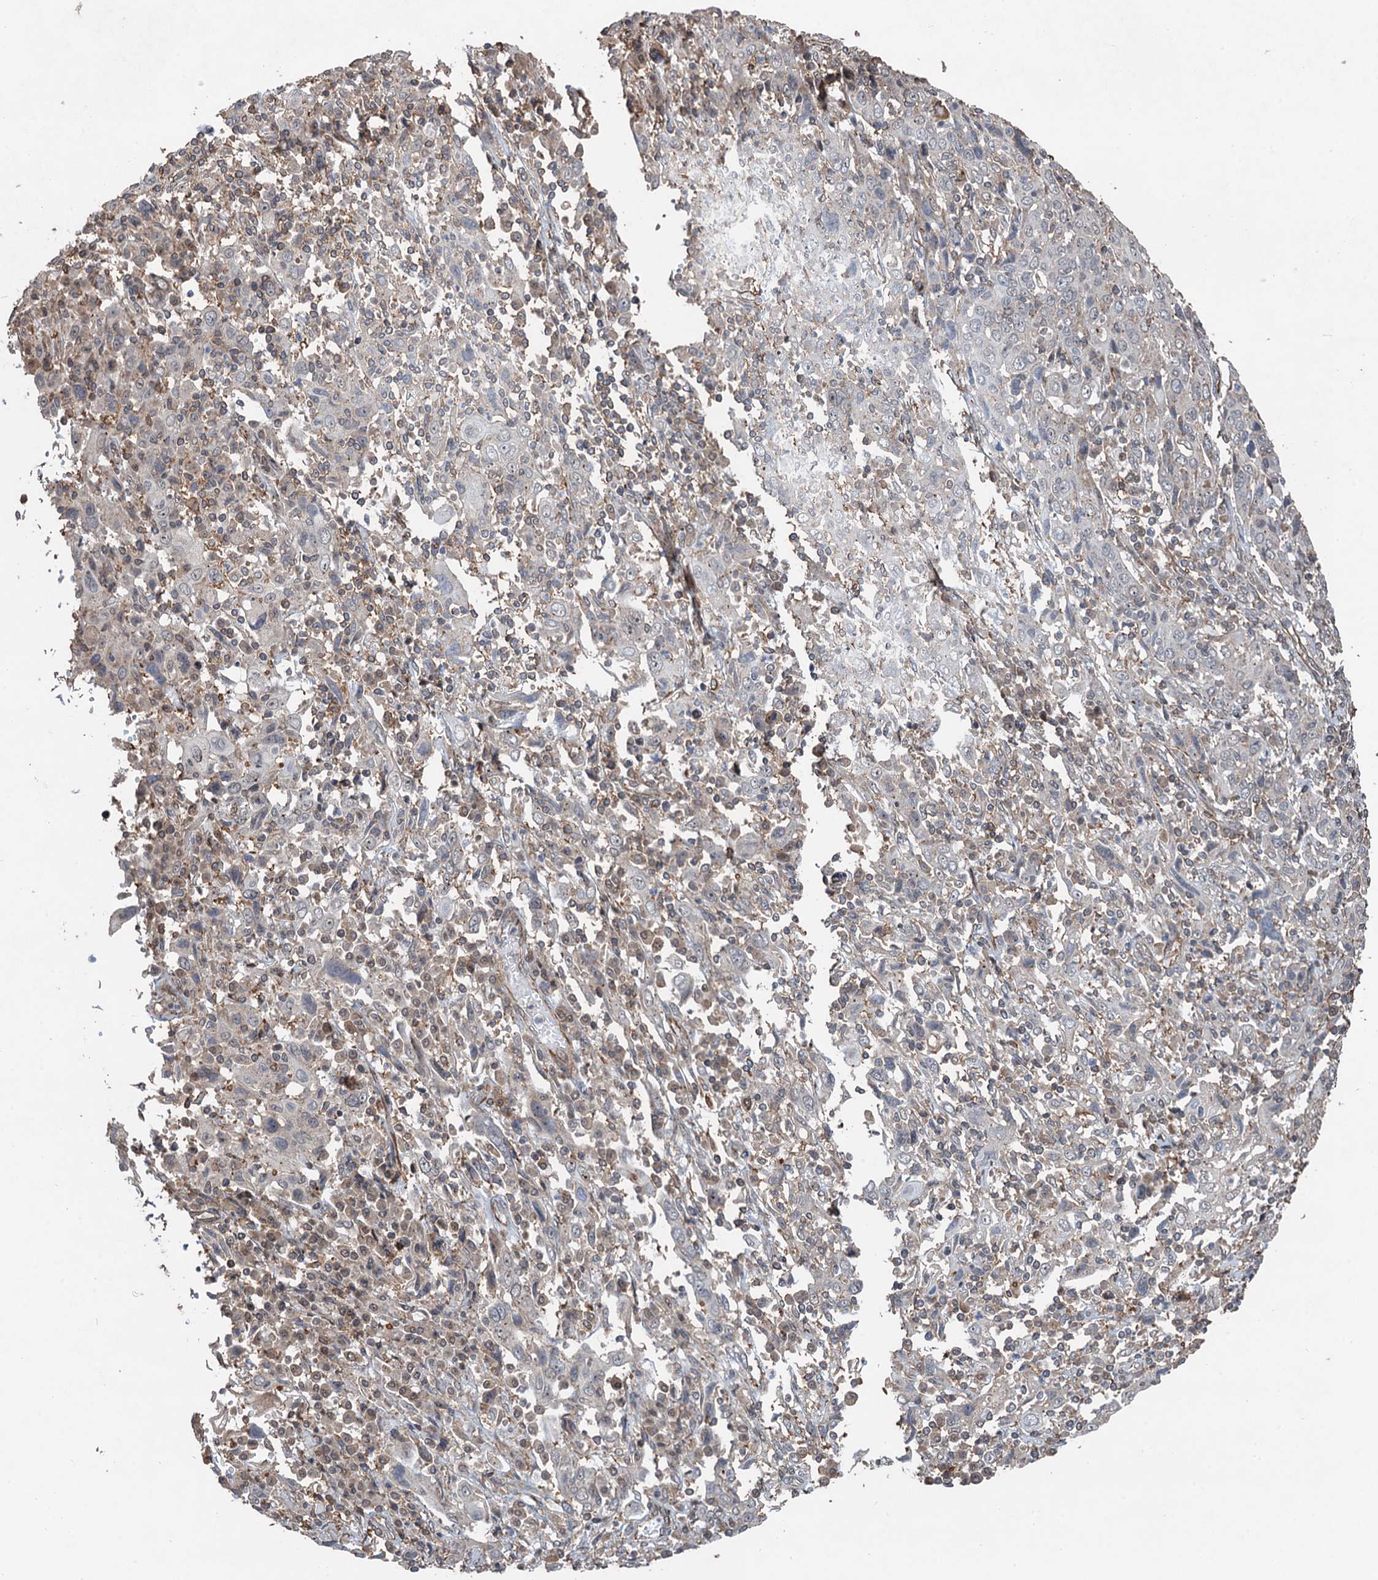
{"staining": {"intensity": "negative", "quantity": "none", "location": "none"}, "tissue": "cervical cancer", "cell_type": "Tumor cells", "image_type": "cancer", "snomed": [{"axis": "morphology", "description": "Squamous cell carcinoma, NOS"}, {"axis": "topography", "description": "Cervix"}], "caption": "Histopathology image shows no significant protein expression in tumor cells of cervical cancer.", "gene": "TMA16", "patient": {"sex": "female", "age": 46}}